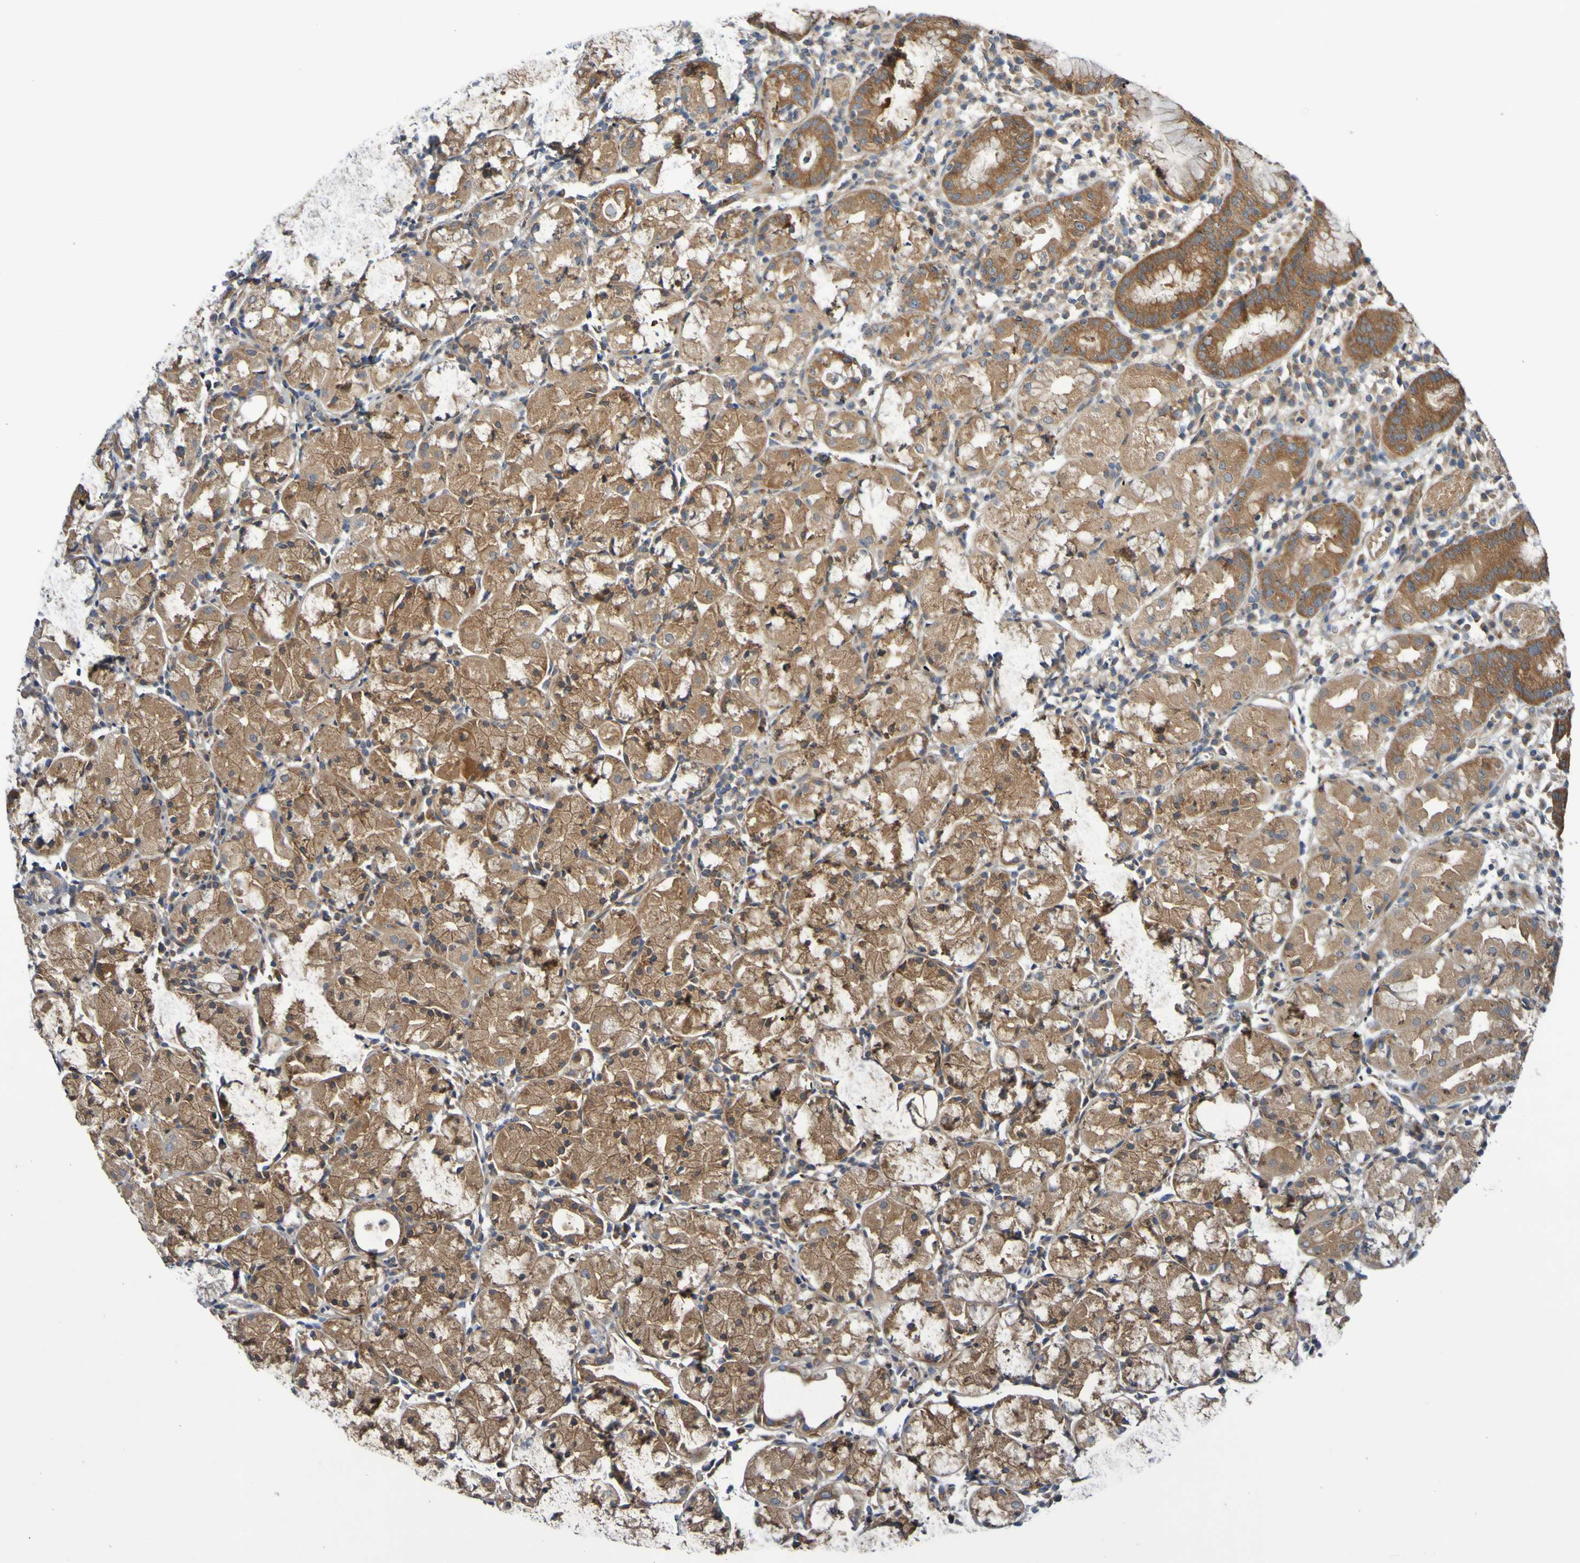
{"staining": {"intensity": "moderate", "quantity": ">75%", "location": "cytoplasmic/membranous"}, "tissue": "stomach", "cell_type": "Glandular cells", "image_type": "normal", "snomed": [{"axis": "morphology", "description": "Normal tissue, NOS"}, {"axis": "topography", "description": "Stomach"}, {"axis": "topography", "description": "Stomach, lower"}], "caption": "High-power microscopy captured an immunohistochemistry (IHC) image of benign stomach, revealing moderate cytoplasmic/membranous staining in about >75% of glandular cells. (Stains: DAB (3,3'-diaminobenzidine) in brown, nuclei in blue, Microscopy: brightfield microscopy at high magnification).", "gene": "SDK1", "patient": {"sex": "female", "age": 75}}